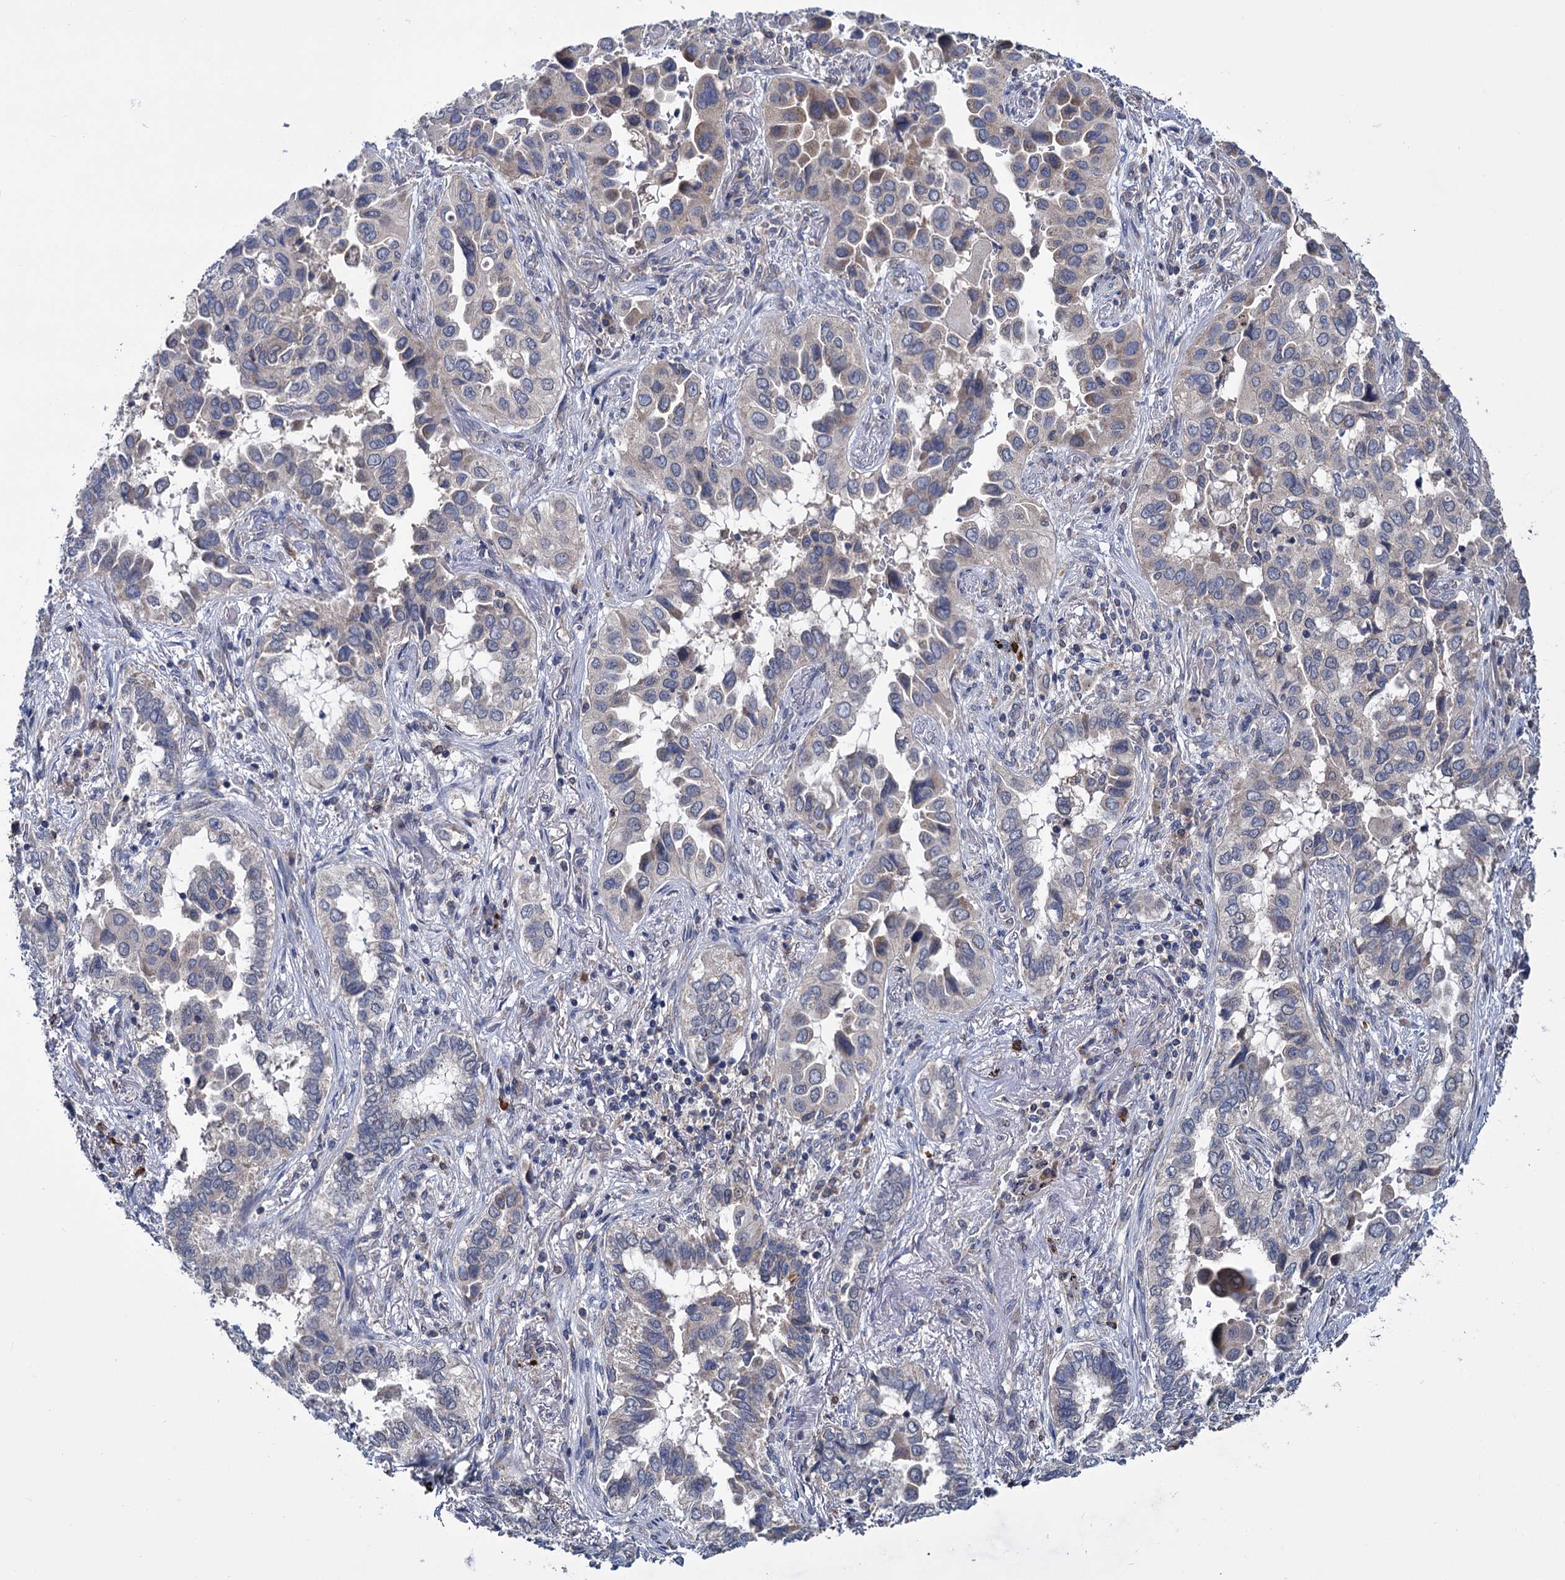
{"staining": {"intensity": "moderate", "quantity": "25%-75%", "location": "cytoplasmic/membranous"}, "tissue": "lung cancer", "cell_type": "Tumor cells", "image_type": "cancer", "snomed": [{"axis": "morphology", "description": "Adenocarcinoma, NOS"}, {"axis": "topography", "description": "Lung"}], "caption": "Protein staining of lung cancer (adenocarcinoma) tissue displays moderate cytoplasmic/membranous staining in about 25%-75% of tumor cells.", "gene": "GSTM2", "patient": {"sex": "female", "age": 76}}